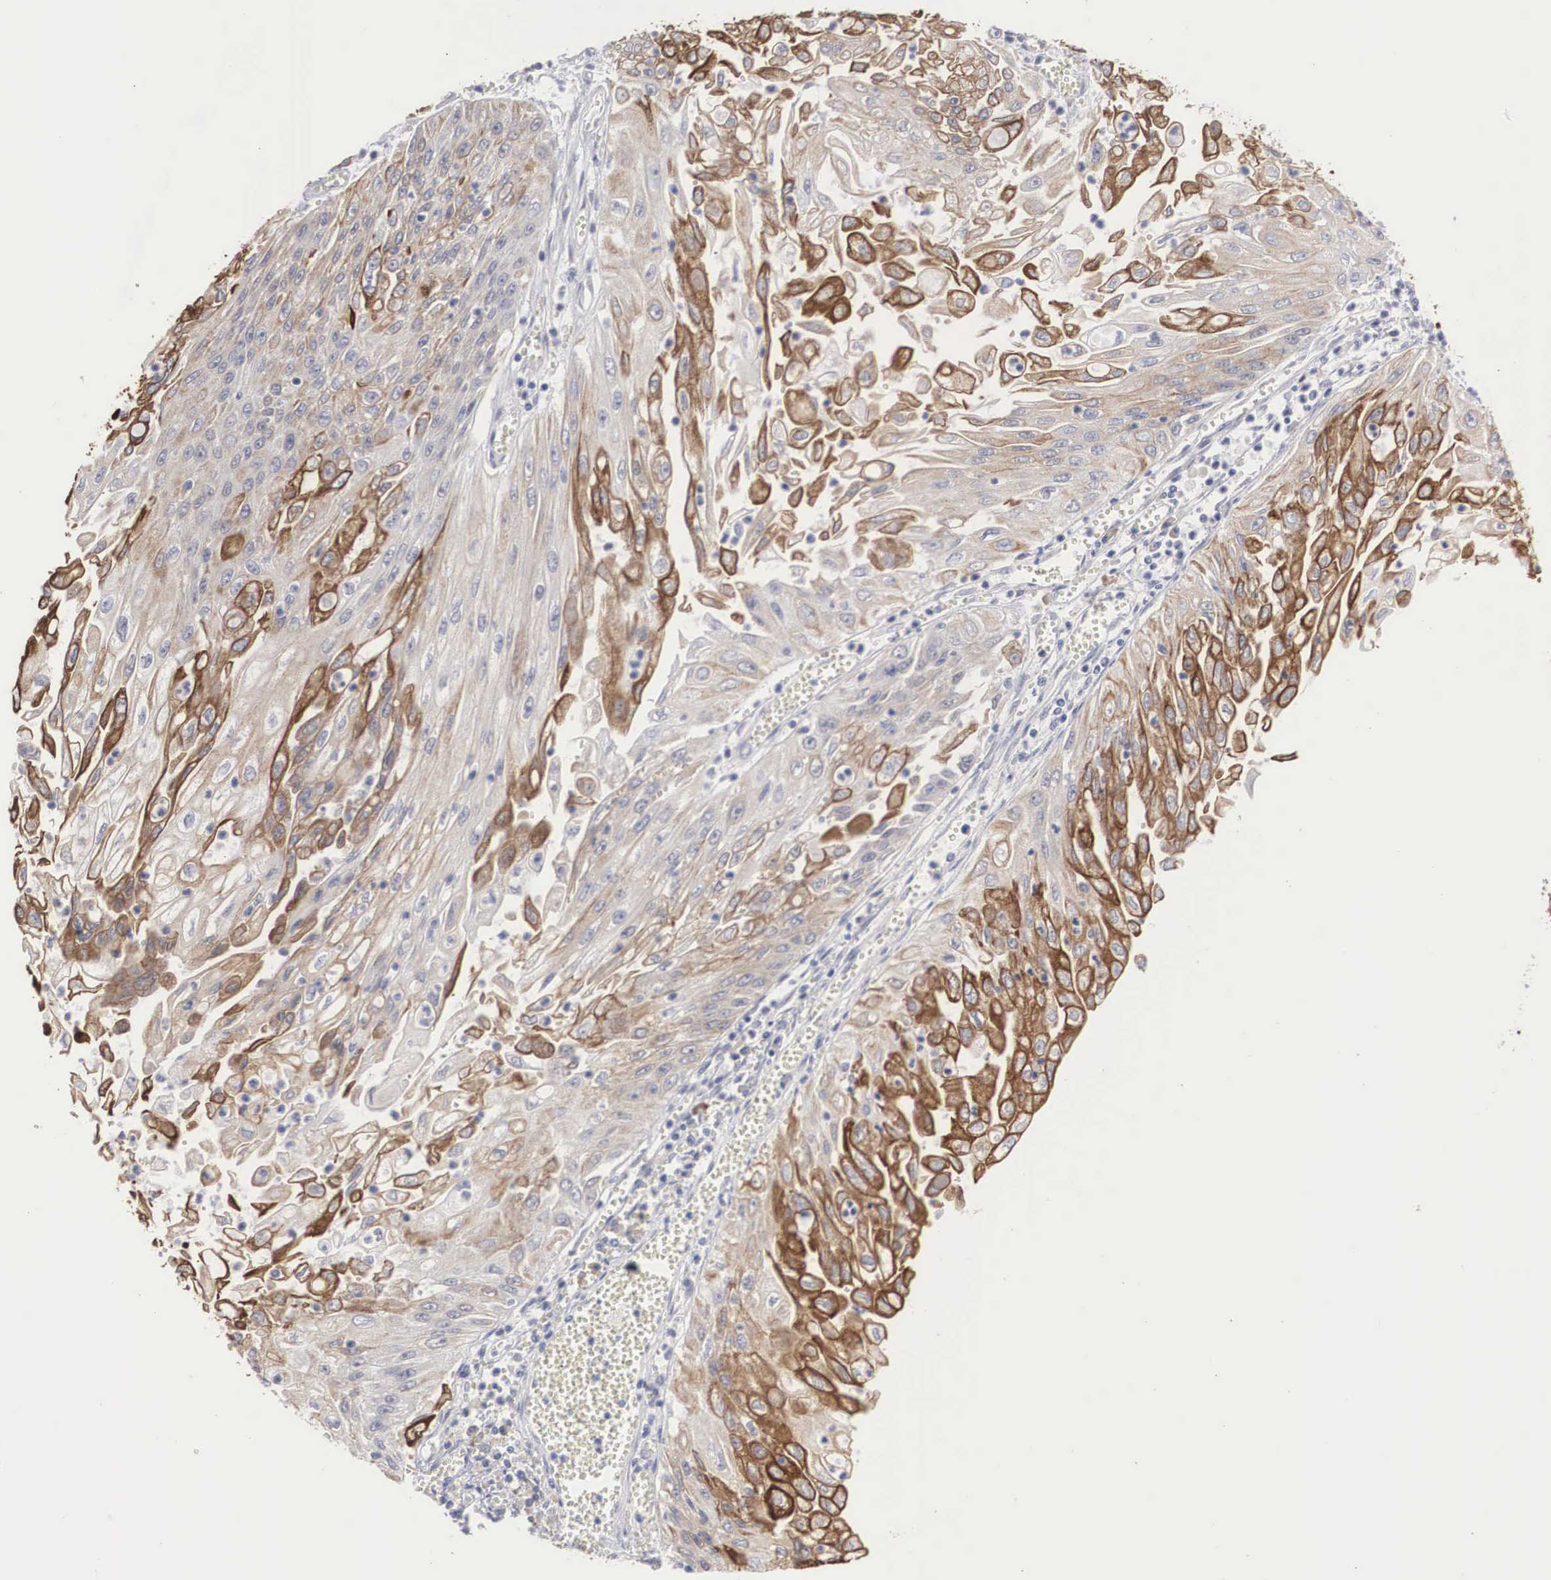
{"staining": {"intensity": "moderate", "quantity": "25%-75%", "location": "cytoplasmic/membranous"}, "tissue": "endometrial cancer", "cell_type": "Tumor cells", "image_type": "cancer", "snomed": [{"axis": "morphology", "description": "Adenocarcinoma, NOS"}, {"axis": "topography", "description": "Endometrium"}], "caption": "The histopathology image demonstrates staining of endometrial cancer, revealing moderate cytoplasmic/membranous protein expression (brown color) within tumor cells.", "gene": "WDR89", "patient": {"sex": "female", "age": 75}}